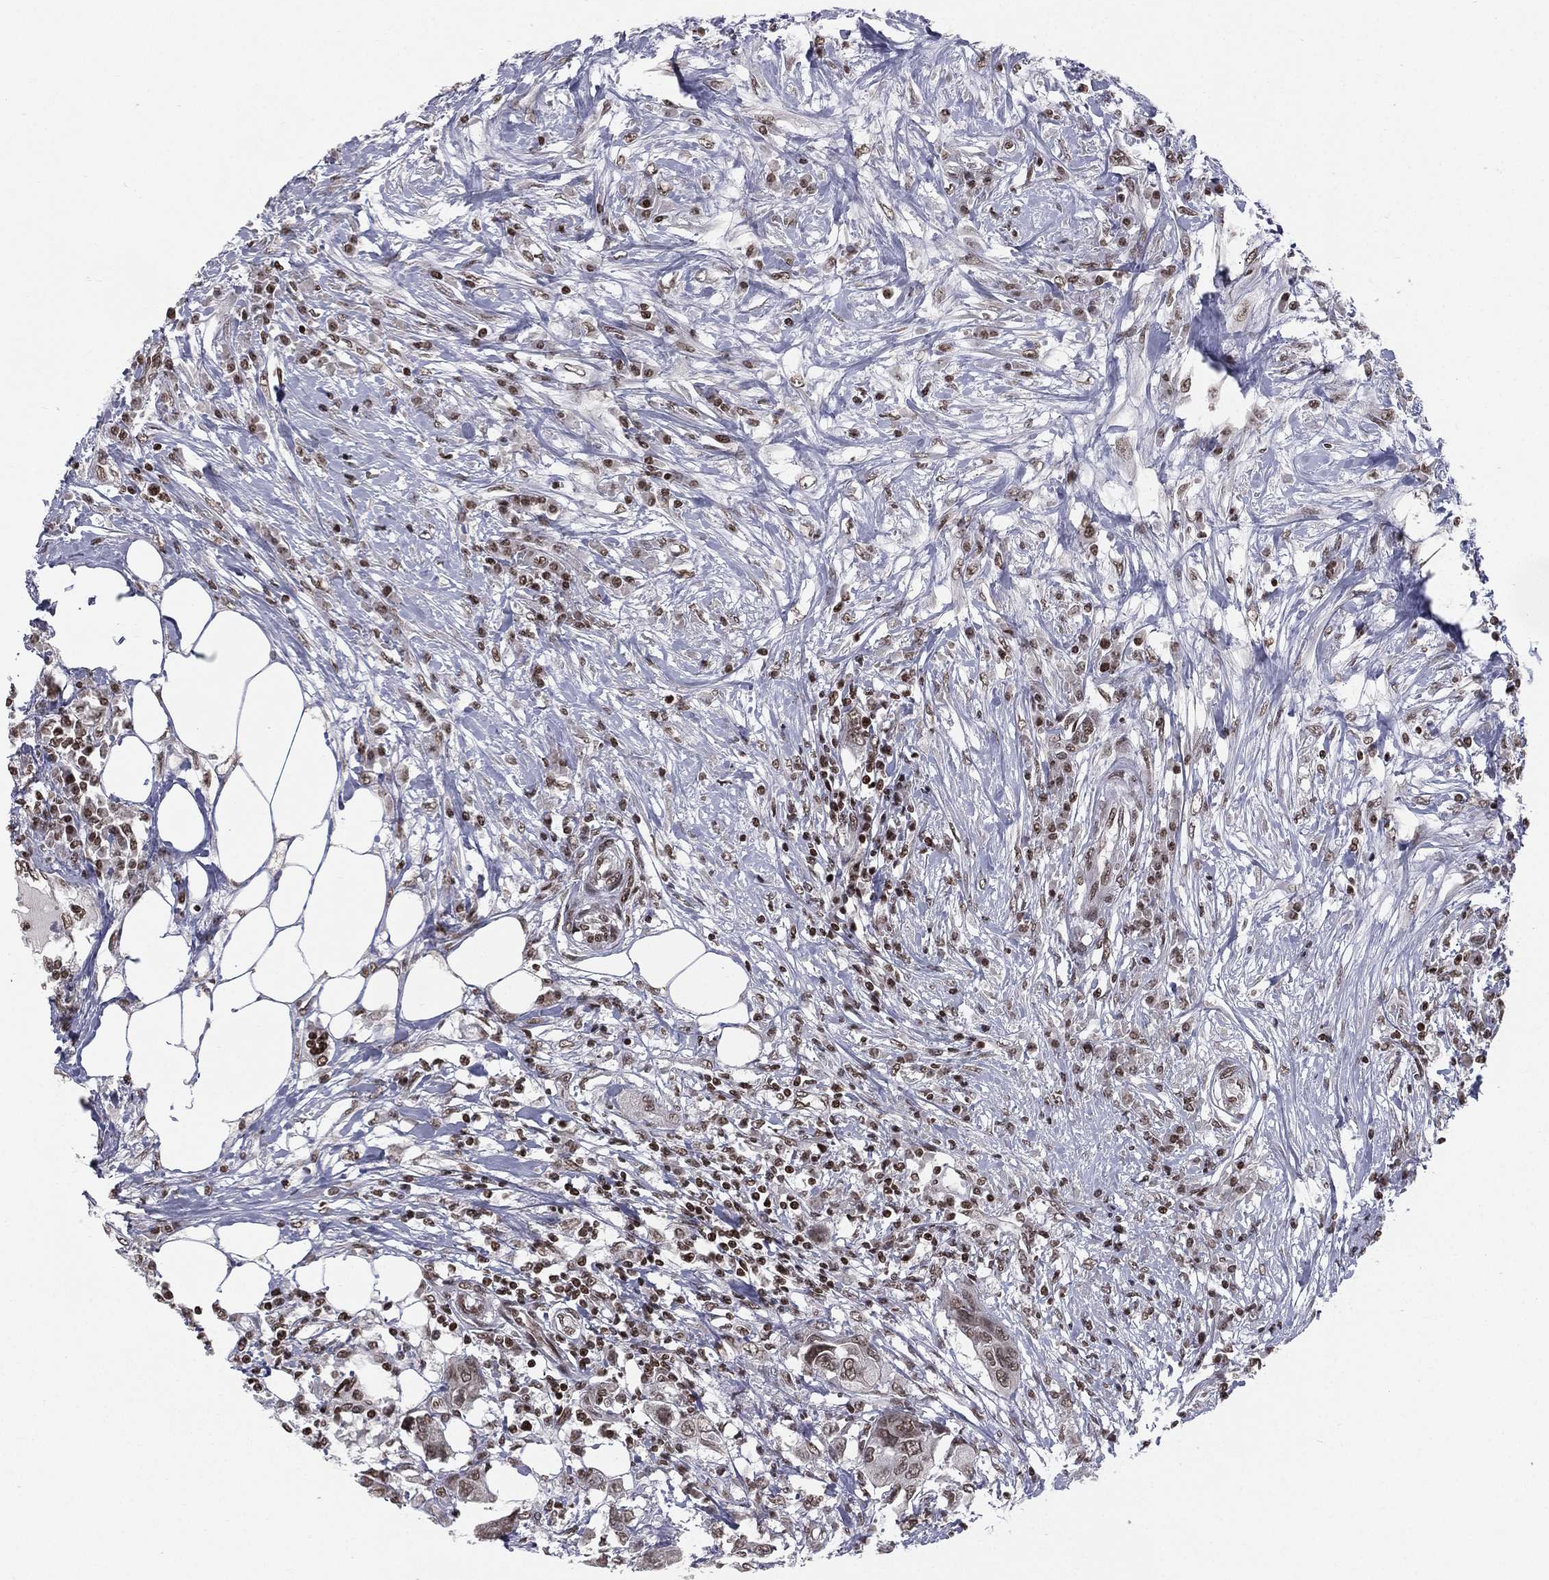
{"staining": {"intensity": "weak", "quantity": ">75%", "location": "nuclear"}, "tissue": "urothelial cancer", "cell_type": "Tumor cells", "image_type": "cancer", "snomed": [{"axis": "morphology", "description": "Urothelial carcinoma, NOS"}, {"axis": "morphology", "description": "Urothelial carcinoma, High grade"}, {"axis": "topography", "description": "Urinary bladder"}], "caption": "DAB immunohistochemical staining of transitional cell carcinoma demonstrates weak nuclear protein staining in about >75% of tumor cells. Nuclei are stained in blue.", "gene": "RFX7", "patient": {"sex": "male", "age": 63}}